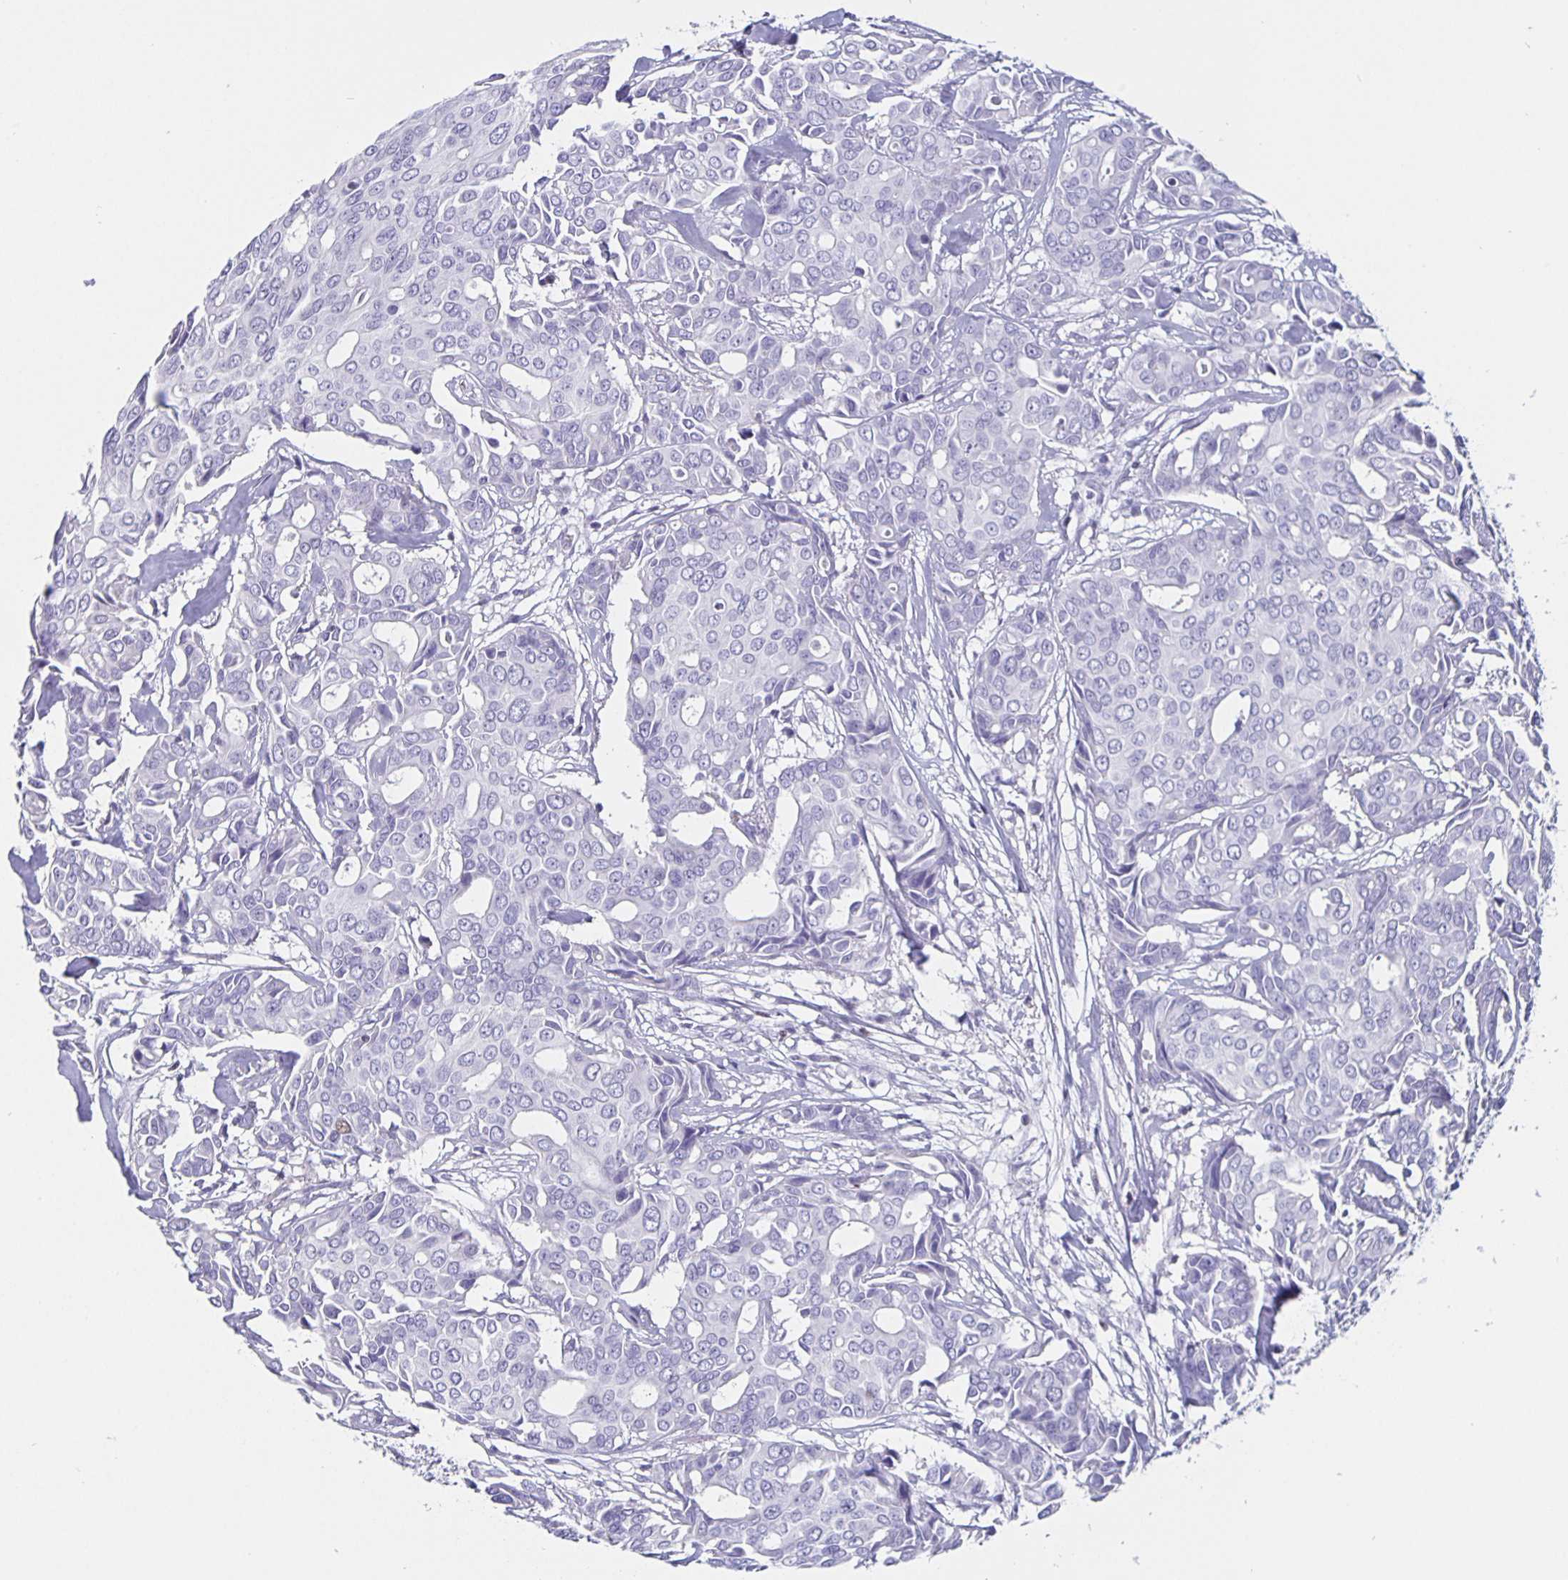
{"staining": {"intensity": "negative", "quantity": "none", "location": "none"}, "tissue": "breast cancer", "cell_type": "Tumor cells", "image_type": "cancer", "snomed": [{"axis": "morphology", "description": "Duct carcinoma"}, {"axis": "topography", "description": "Breast"}], "caption": "DAB immunohistochemical staining of human breast cancer exhibits no significant positivity in tumor cells. (Stains: DAB (3,3'-diaminobenzidine) immunohistochemistry with hematoxylin counter stain, Microscopy: brightfield microscopy at high magnification).", "gene": "SATB2", "patient": {"sex": "female", "age": 54}}